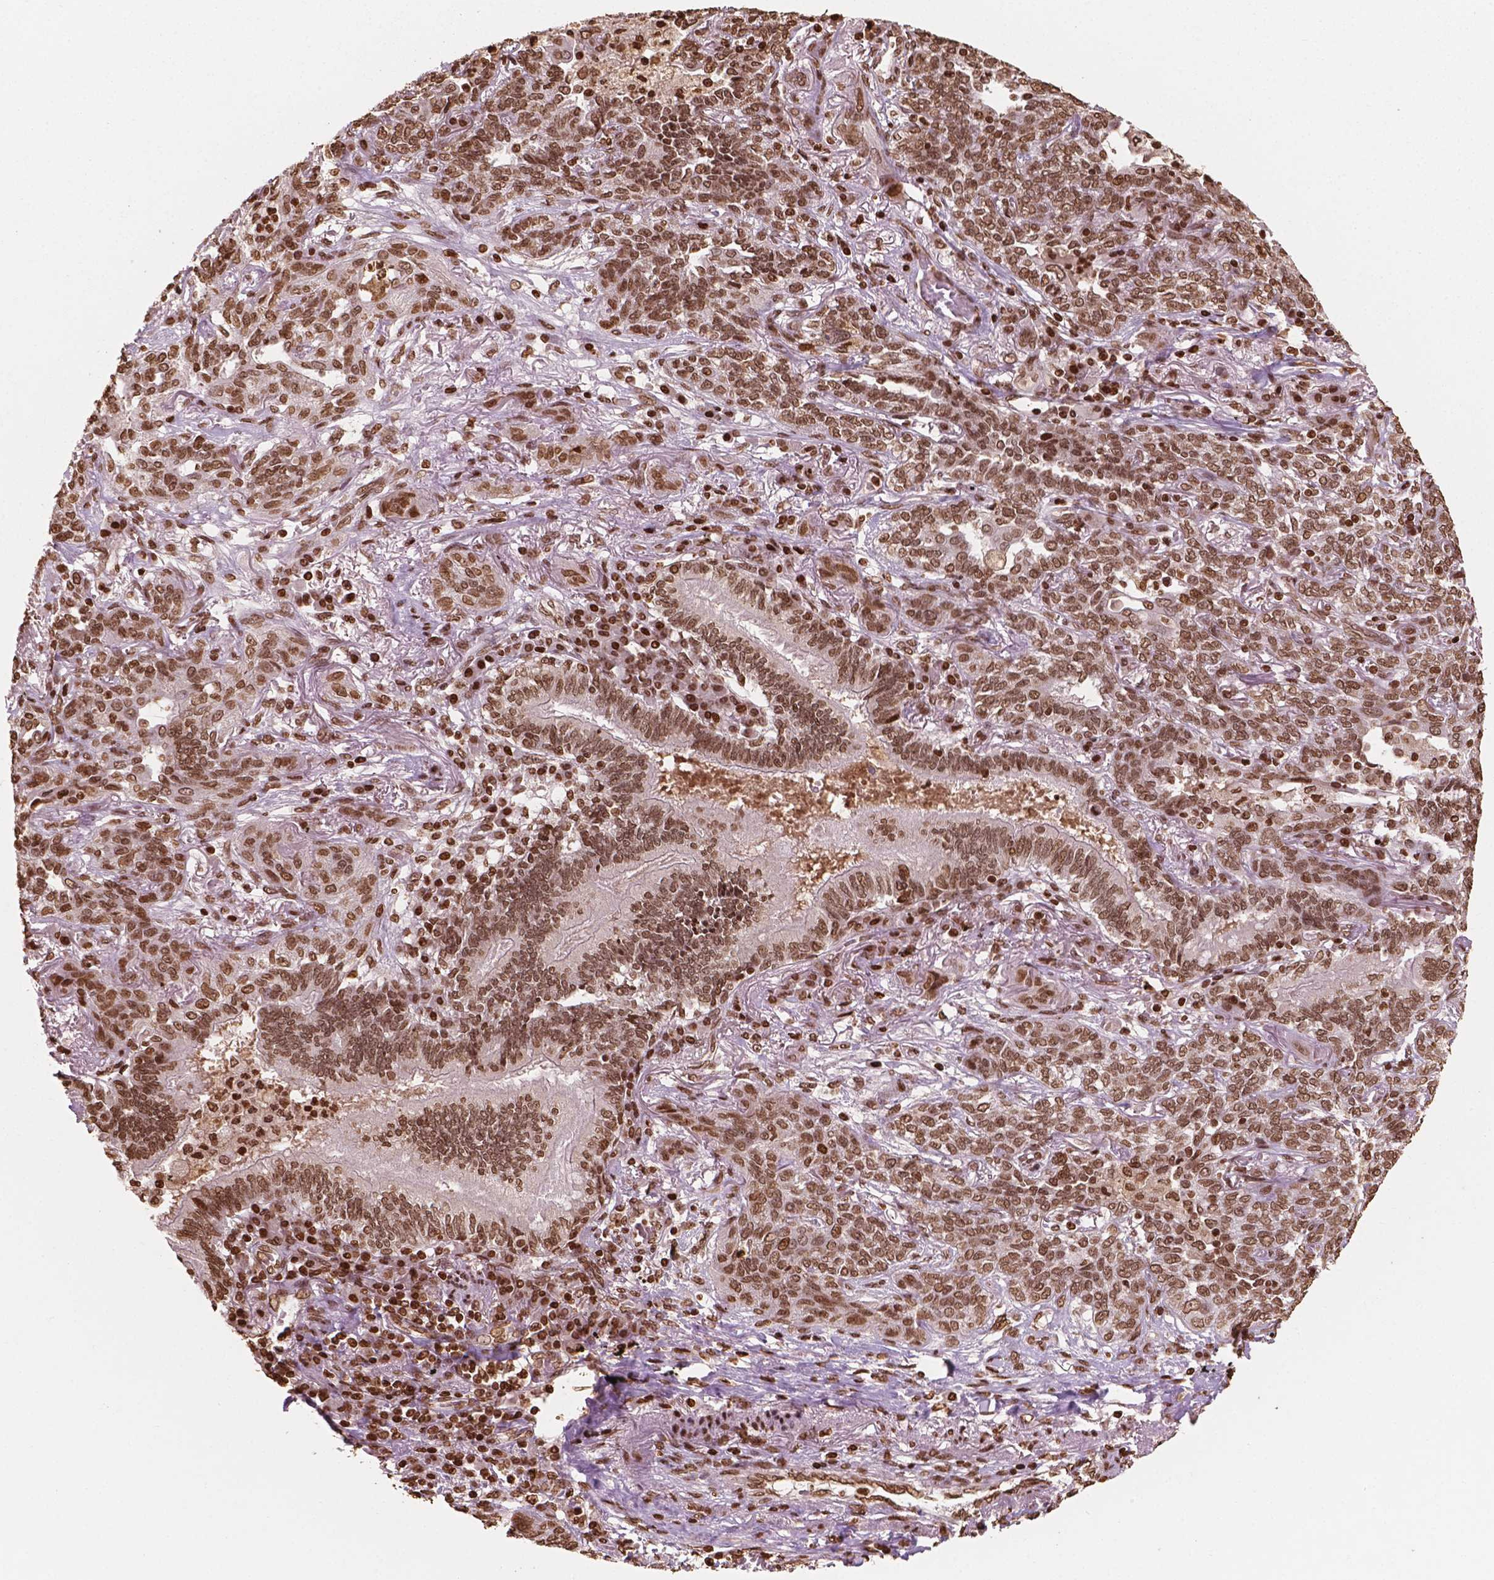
{"staining": {"intensity": "moderate", "quantity": ">75%", "location": "nuclear"}, "tissue": "lung cancer", "cell_type": "Tumor cells", "image_type": "cancer", "snomed": [{"axis": "morphology", "description": "Squamous cell carcinoma, NOS"}, {"axis": "topography", "description": "Lung"}], "caption": "DAB immunohistochemical staining of squamous cell carcinoma (lung) demonstrates moderate nuclear protein positivity in about >75% of tumor cells. The staining was performed using DAB, with brown indicating positive protein expression. Nuclei are stained blue with hematoxylin.", "gene": "H3C7", "patient": {"sex": "female", "age": 70}}